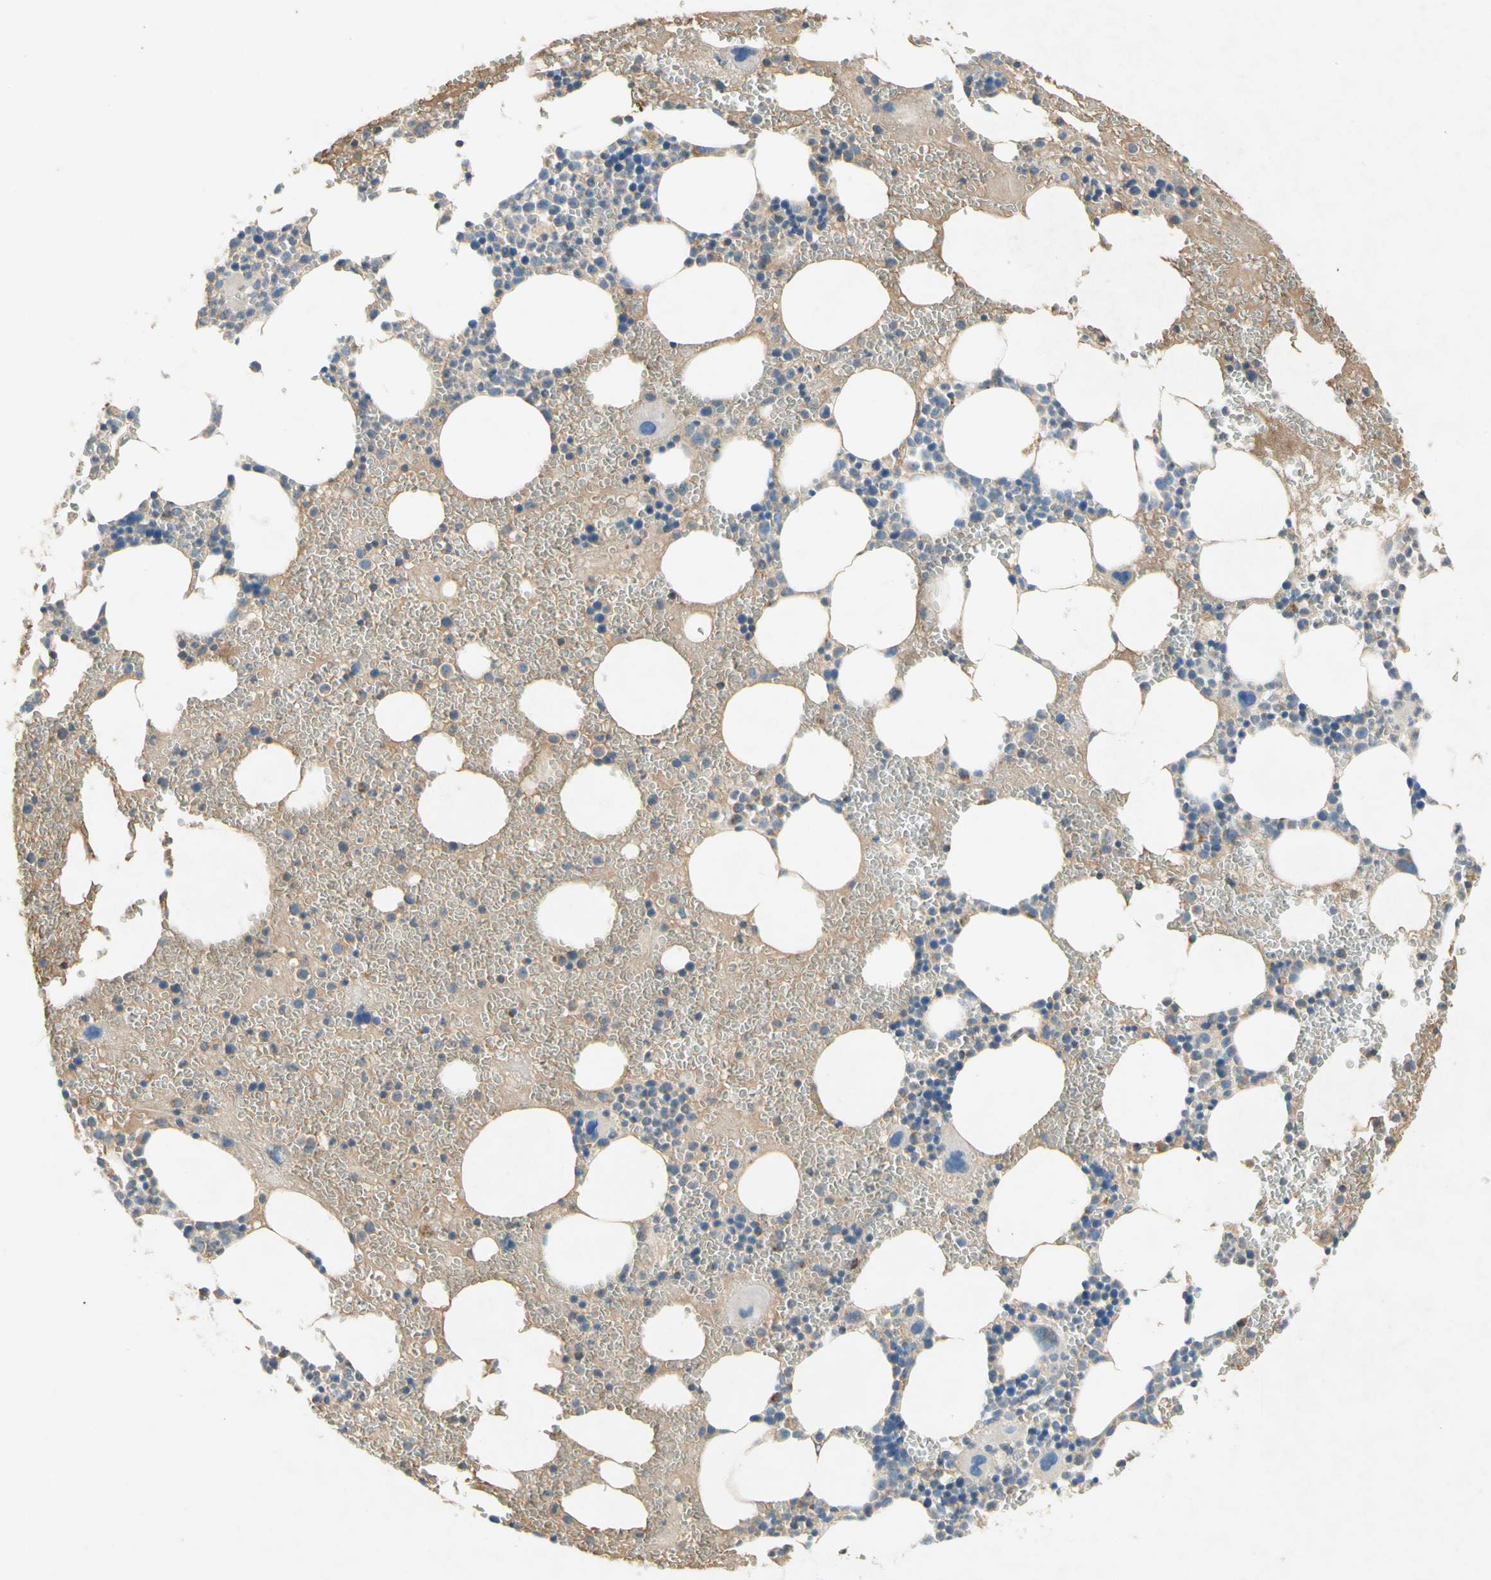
{"staining": {"intensity": "weak", "quantity": "<25%", "location": "cytoplasmic/membranous"}, "tissue": "bone marrow", "cell_type": "Hematopoietic cells", "image_type": "normal", "snomed": [{"axis": "morphology", "description": "Normal tissue, NOS"}, {"axis": "morphology", "description": "Inflammation, NOS"}, {"axis": "topography", "description": "Bone marrow"}], "caption": "Protein analysis of normal bone marrow displays no significant expression in hematopoietic cells.", "gene": "SDHB", "patient": {"sex": "female", "age": 76}}